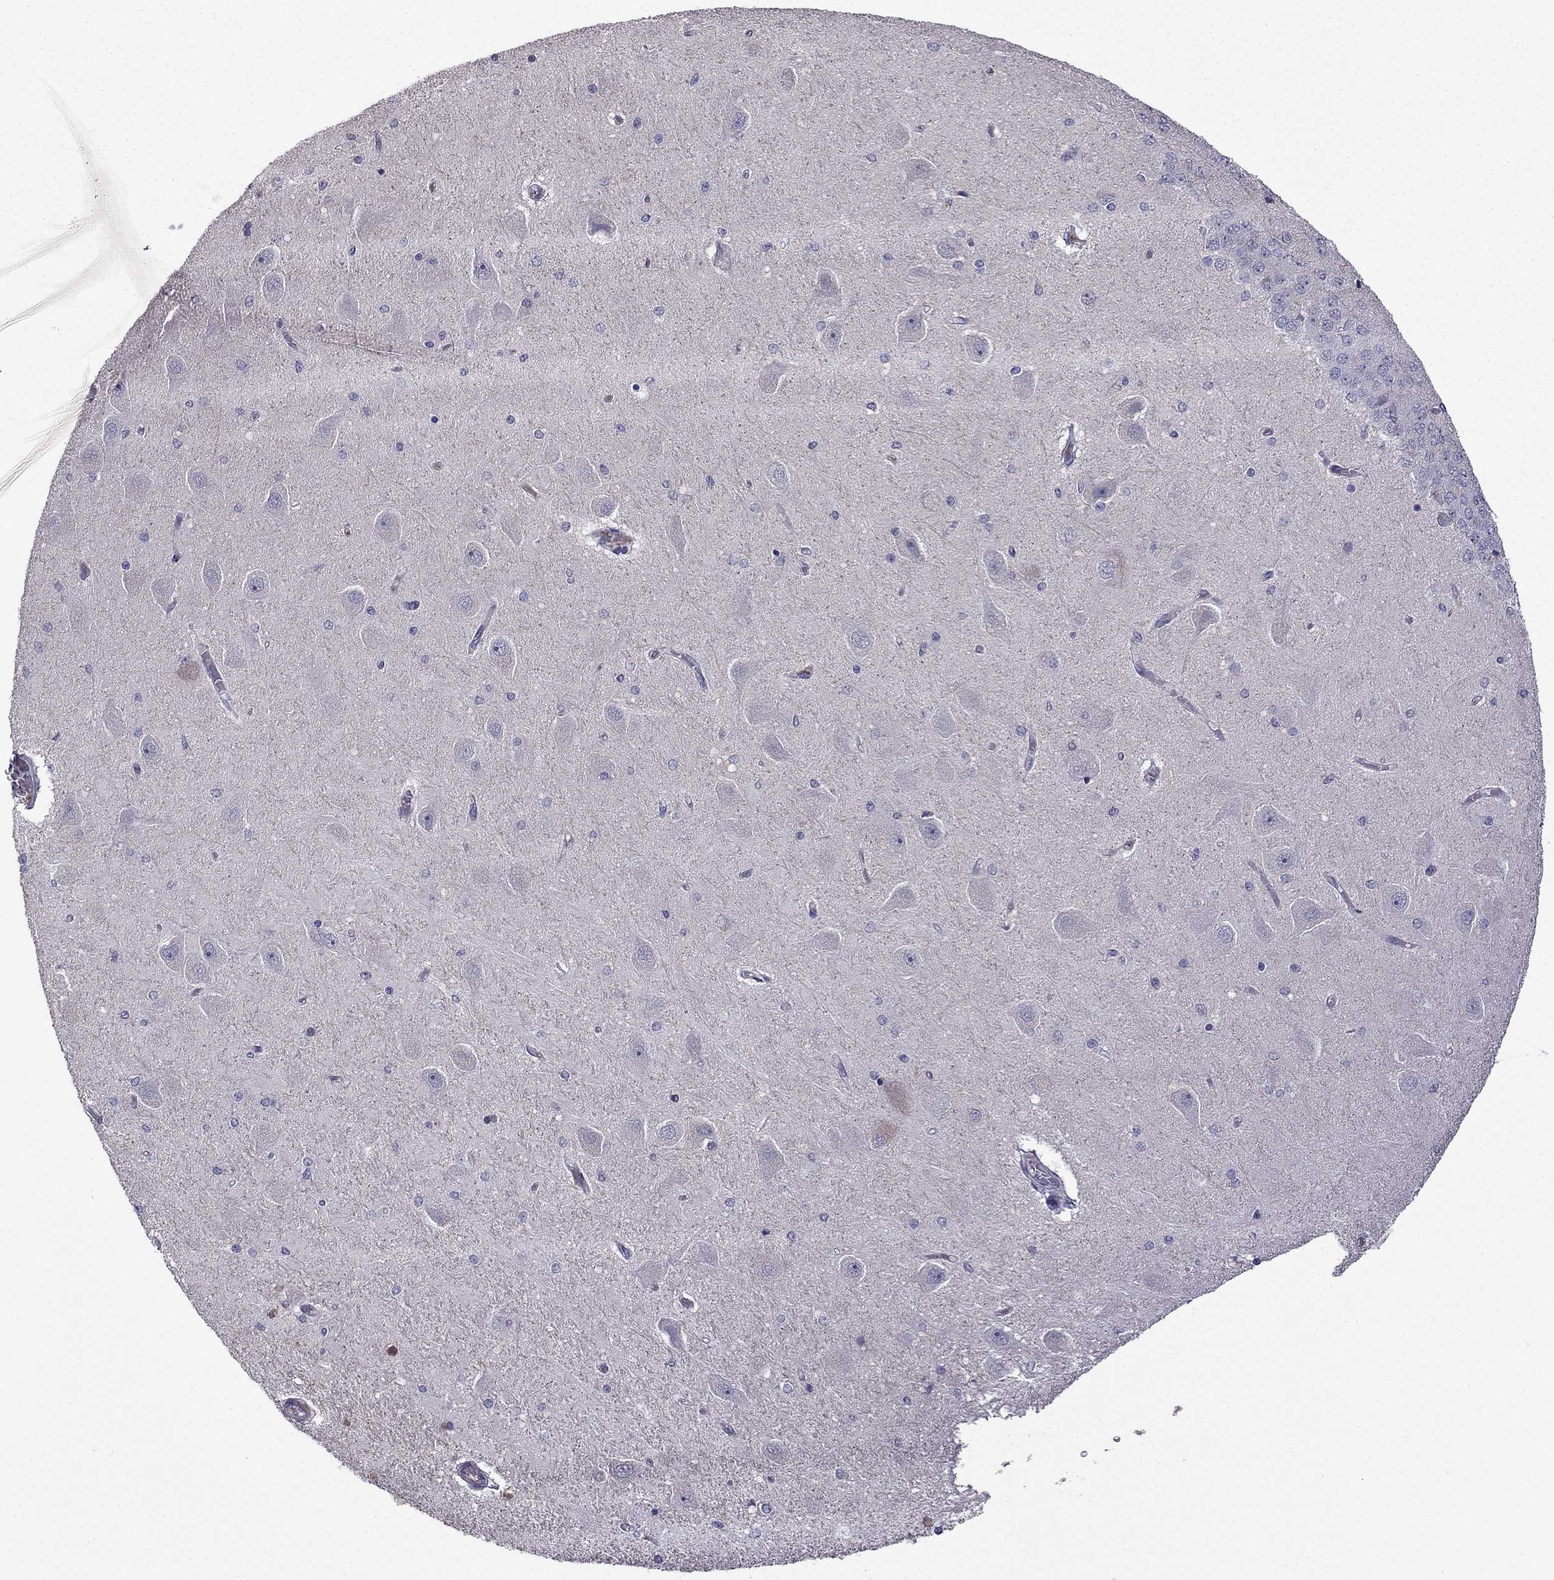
{"staining": {"intensity": "negative", "quantity": "none", "location": "none"}, "tissue": "hippocampus", "cell_type": "Glial cells", "image_type": "normal", "snomed": [{"axis": "morphology", "description": "Normal tissue, NOS"}, {"axis": "topography", "description": "Hippocampus"}], "caption": "This micrograph is of unremarkable hippocampus stained with IHC to label a protein in brown with the nuclei are counter-stained blue. There is no staining in glial cells.", "gene": "UHRF1", "patient": {"sex": "female", "age": 54}}